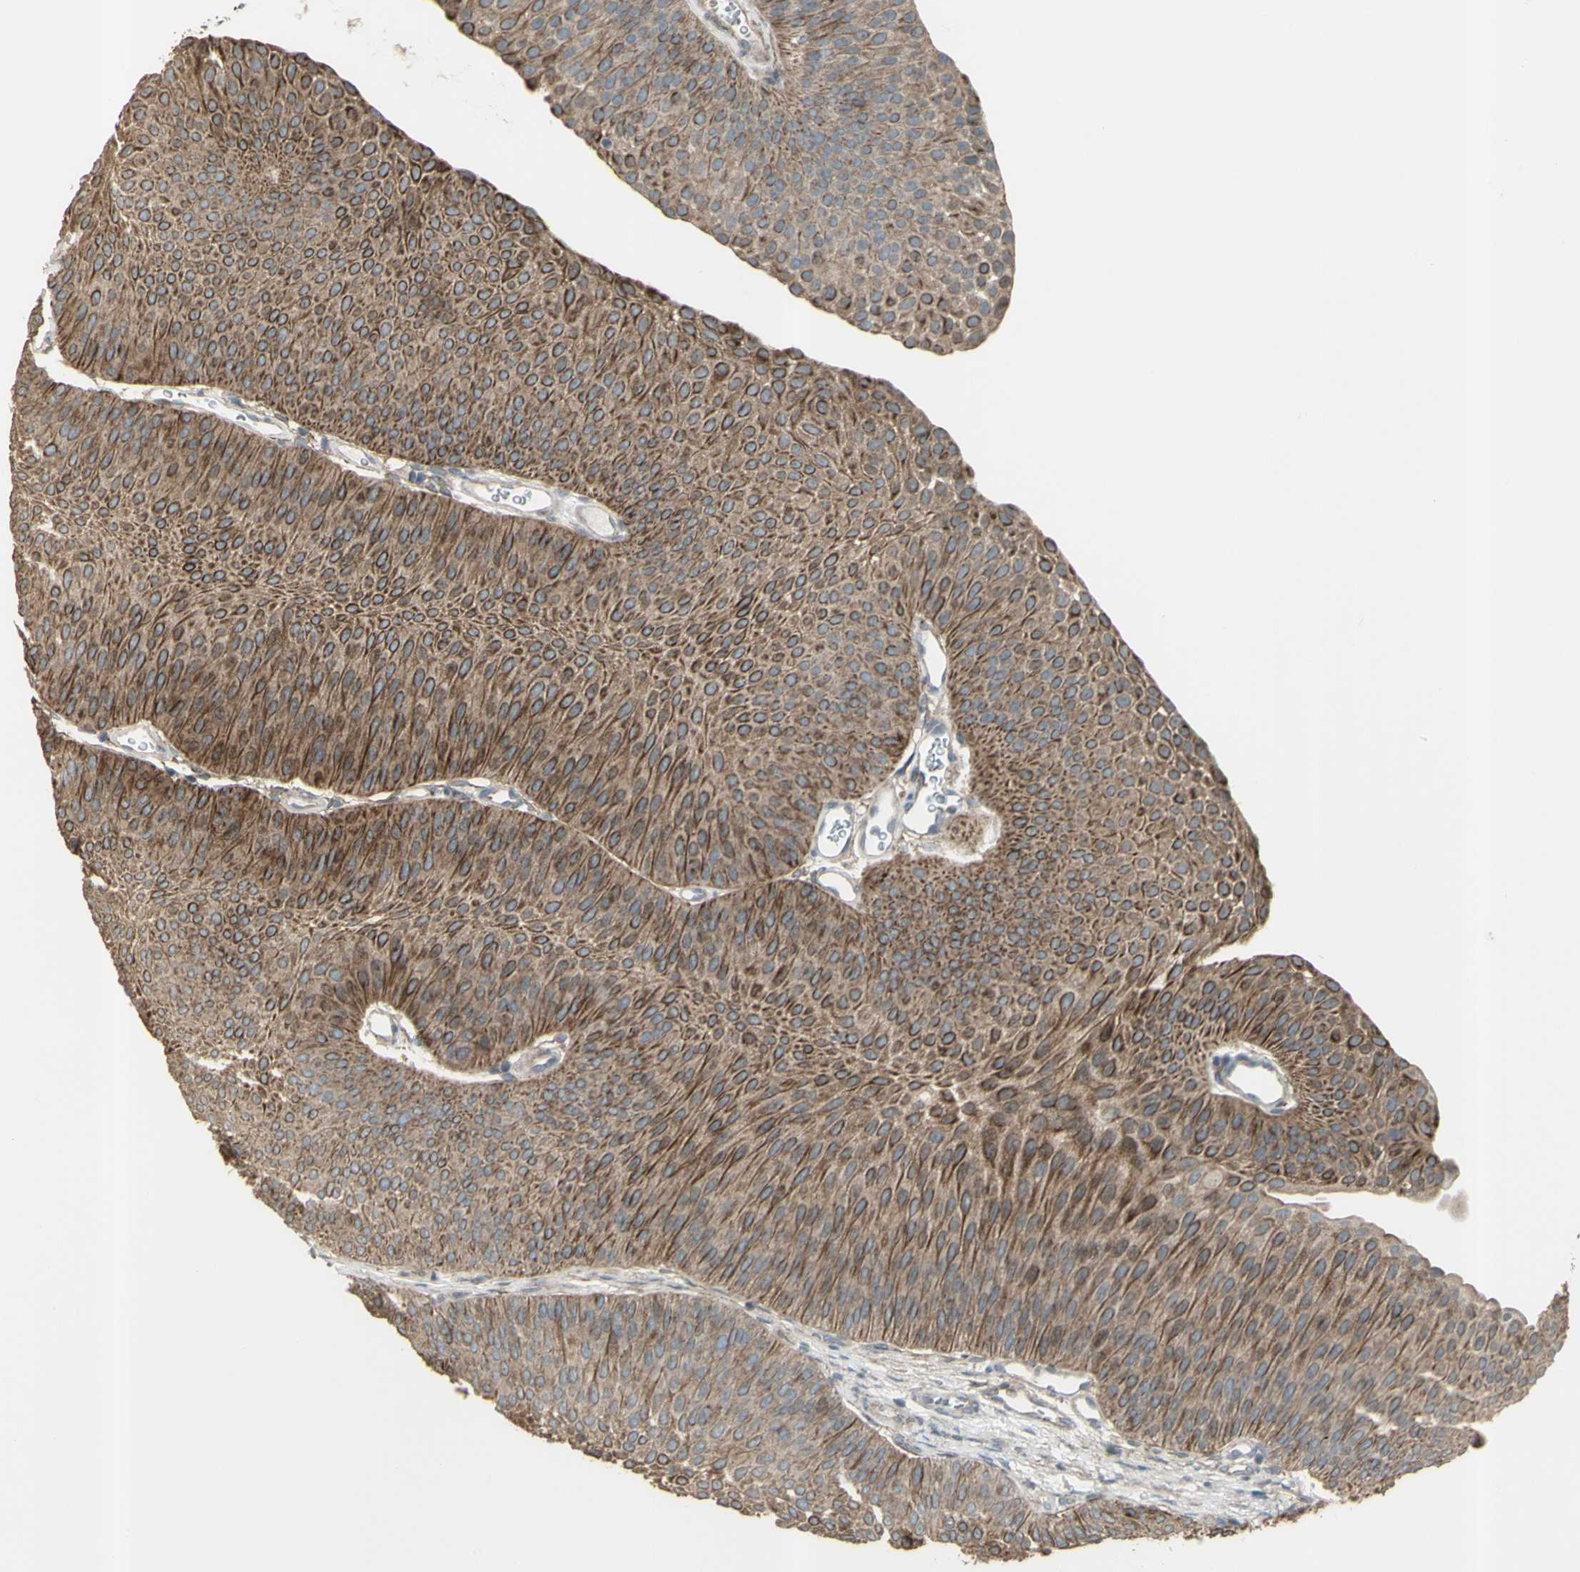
{"staining": {"intensity": "moderate", "quantity": ">75%", "location": "cytoplasmic/membranous,nuclear"}, "tissue": "urothelial cancer", "cell_type": "Tumor cells", "image_type": "cancer", "snomed": [{"axis": "morphology", "description": "Urothelial carcinoma, Low grade"}, {"axis": "topography", "description": "Urinary bladder"}], "caption": "Protein analysis of low-grade urothelial carcinoma tissue reveals moderate cytoplasmic/membranous and nuclear positivity in approximately >75% of tumor cells.", "gene": "GRAMD1B", "patient": {"sex": "female", "age": 60}}